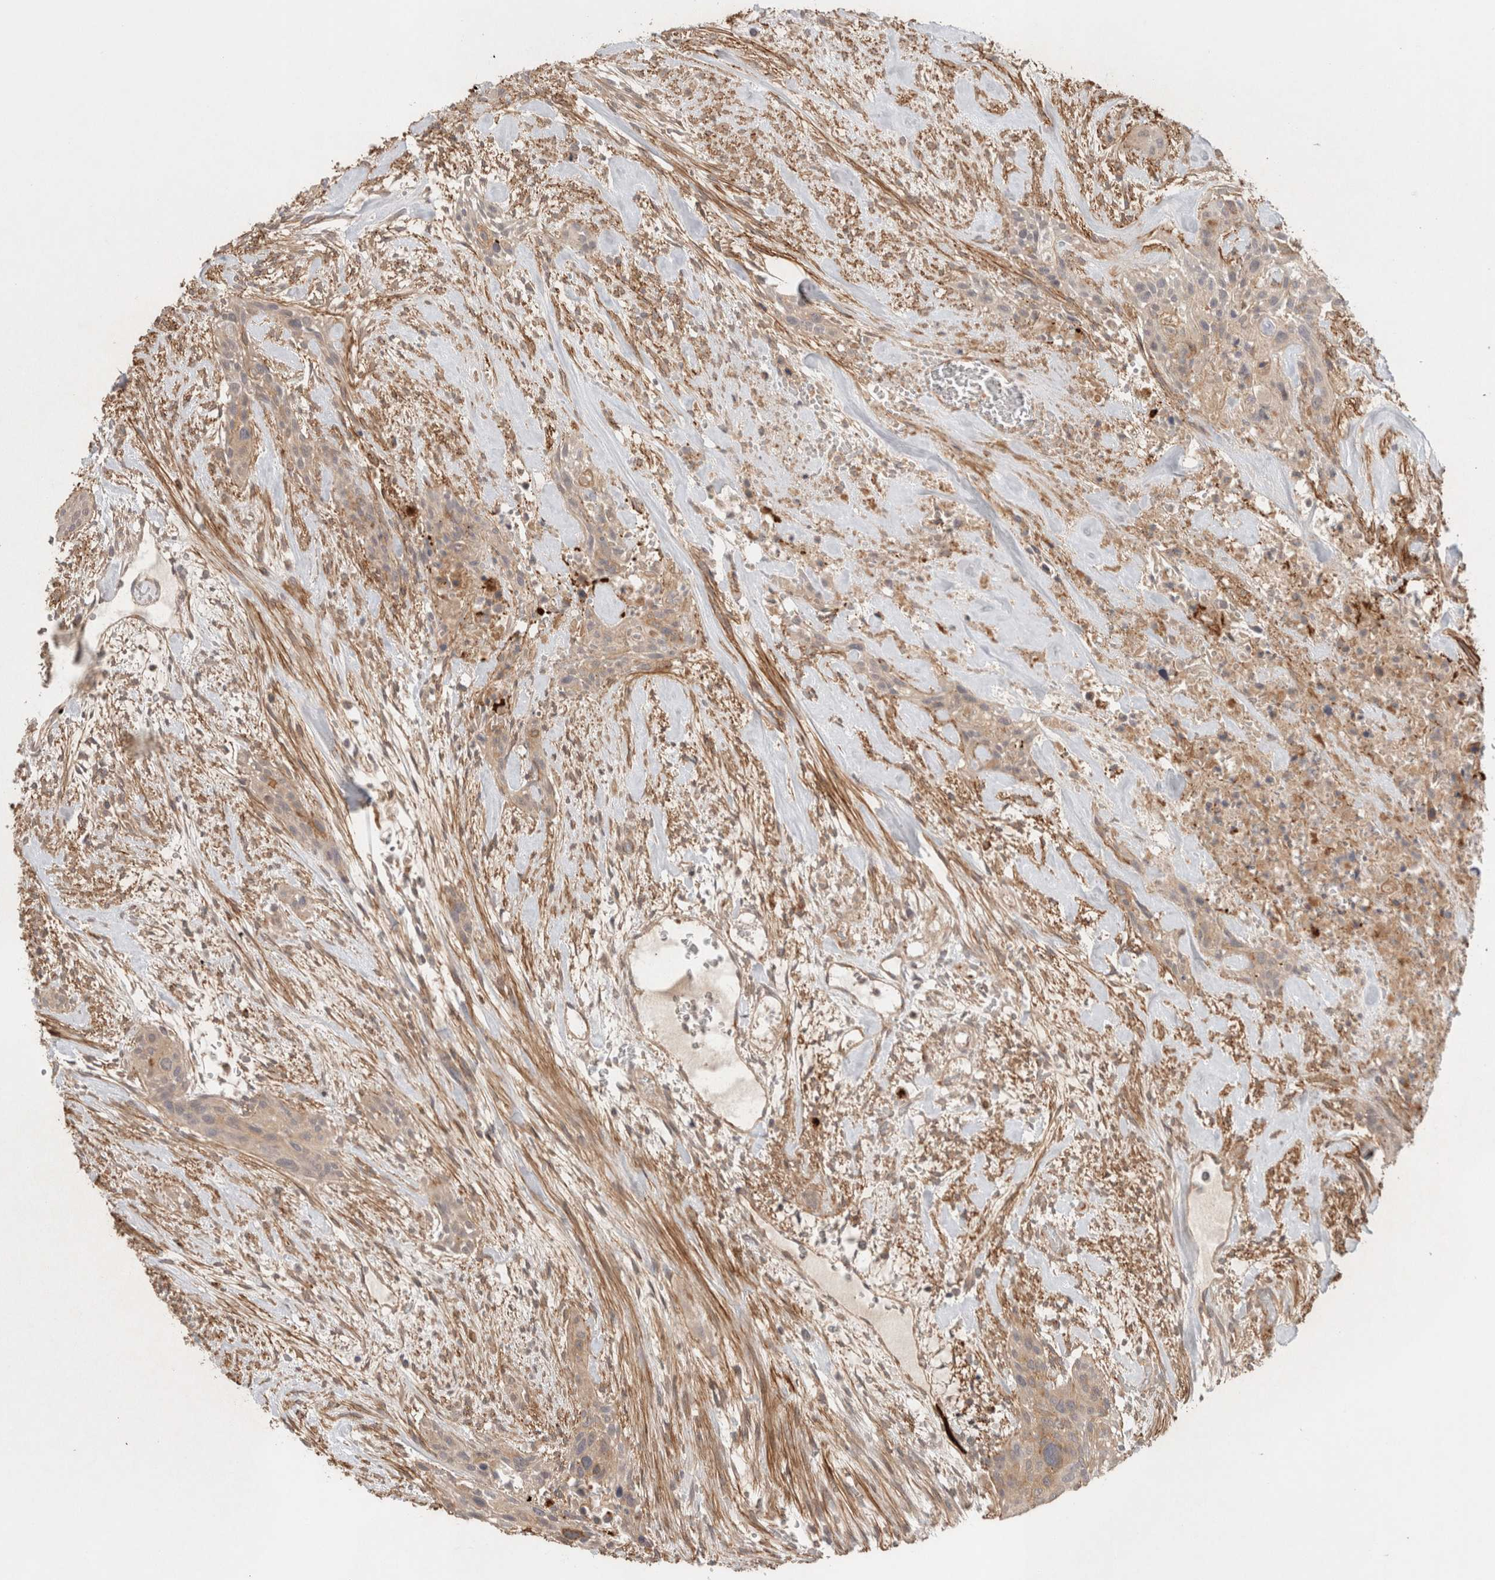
{"staining": {"intensity": "weak", "quantity": "25%-75%", "location": "cytoplasmic/membranous"}, "tissue": "urothelial cancer", "cell_type": "Tumor cells", "image_type": "cancer", "snomed": [{"axis": "morphology", "description": "Urothelial carcinoma, High grade"}, {"axis": "topography", "description": "Urinary bladder"}], "caption": "IHC staining of urothelial cancer, which reveals low levels of weak cytoplasmic/membranous positivity in approximately 25%-75% of tumor cells indicating weak cytoplasmic/membranous protein positivity. The staining was performed using DAB (3,3'-diaminobenzidine) (brown) for protein detection and nuclei were counterstained in hematoxylin (blue).", "gene": "HSPG2", "patient": {"sex": "male", "age": 35}}